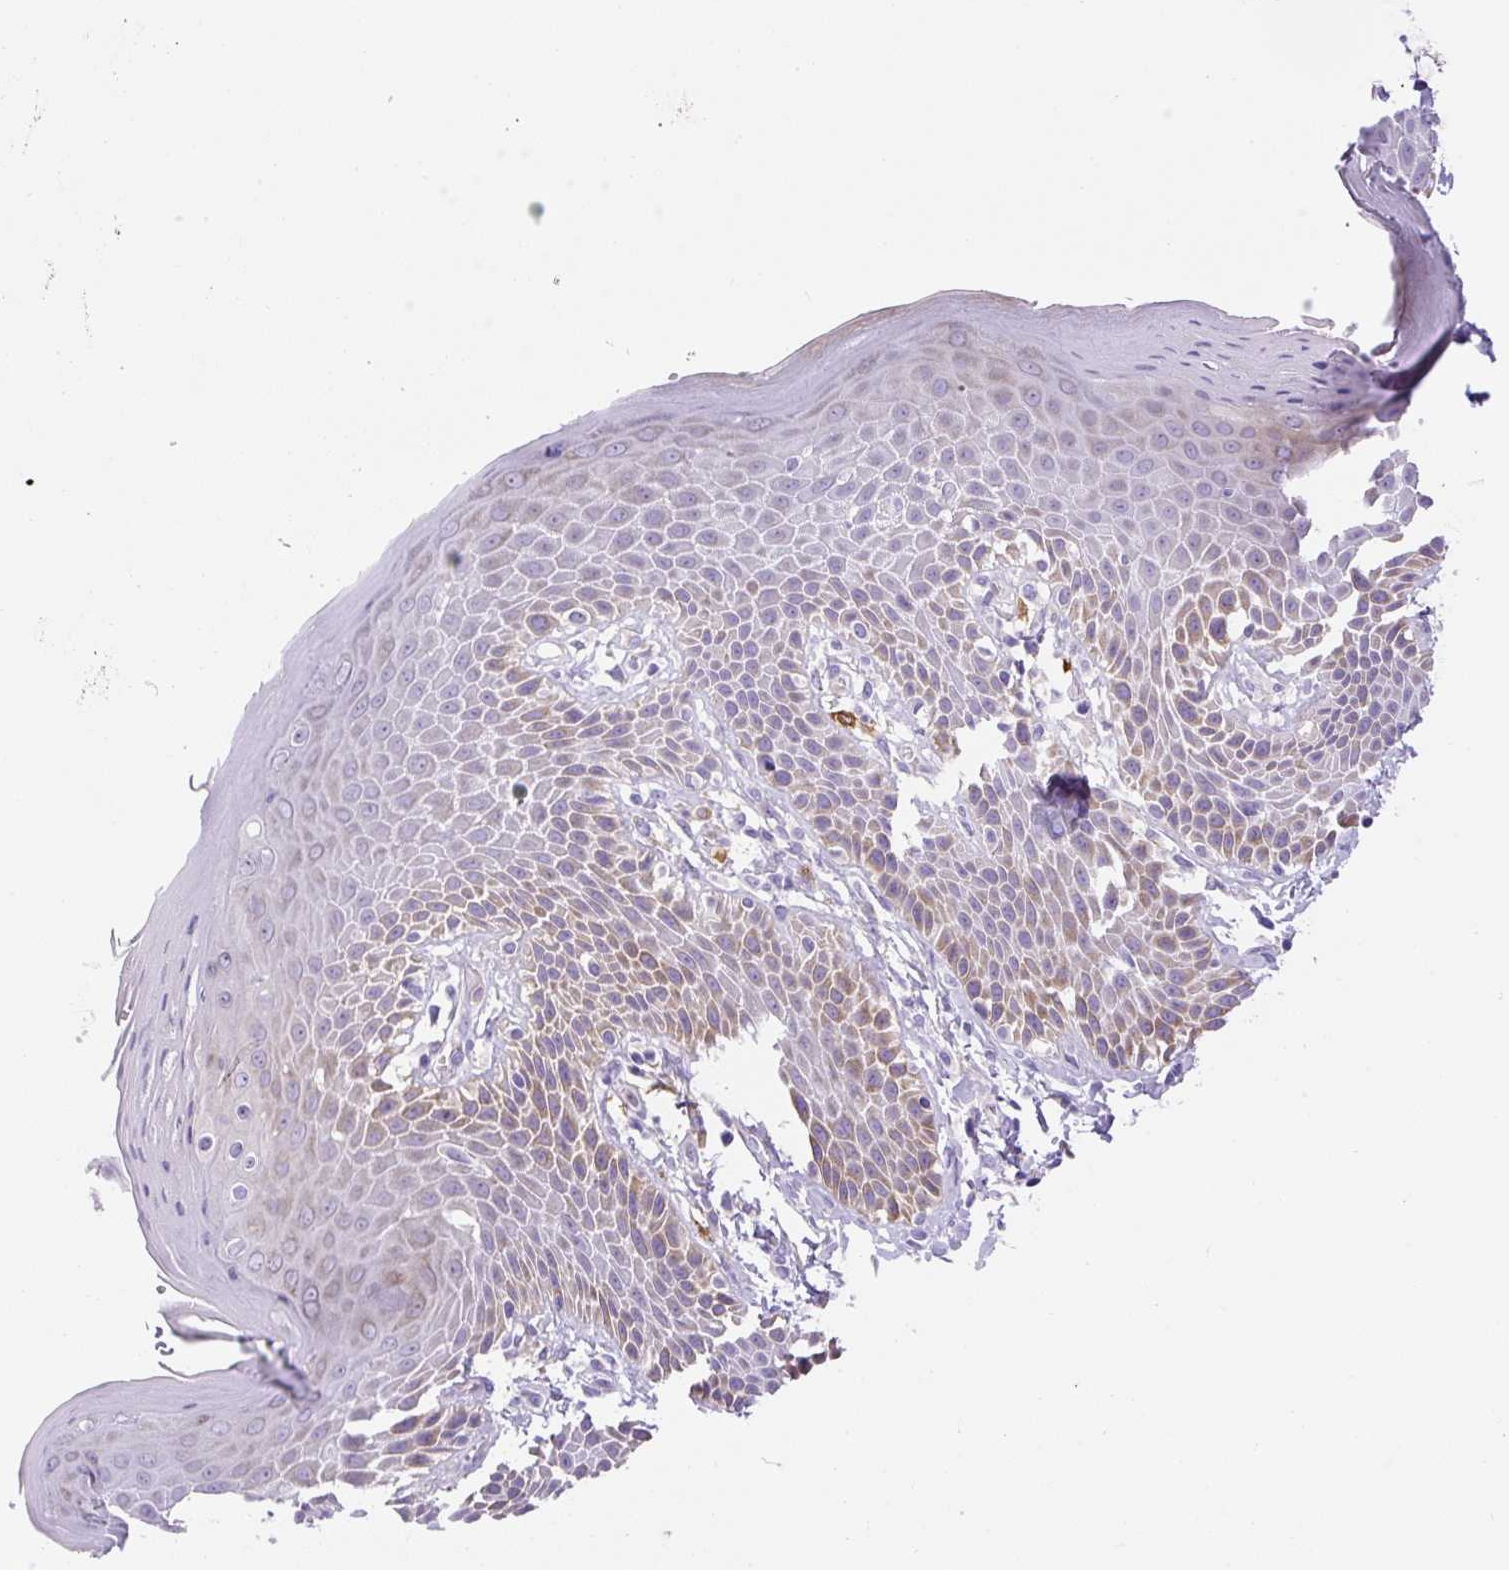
{"staining": {"intensity": "strong", "quantity": "<25%", "location": "cytoplasmic/membranous"}, "tissue": "skin", "cell_type": "Epidermal cells", "image_type": "normal", "snomed": [{"axis": "morphology", "description": "Normal tissue, NOS"}, {"axis": "topography", "description": "Peripheral nerve tissue"}], "caption": "A high-resolution micrograph shows immunohistochemistry (IHC) staining of normal skin, which exhibits strong cytoplasmic/membranous staining in about <25% of epidermal cells. (Brightfield microscopy of DAB IHC at high magnification).", "gene": "ASB4", "patient": {"sex": "male", "age": 51}}